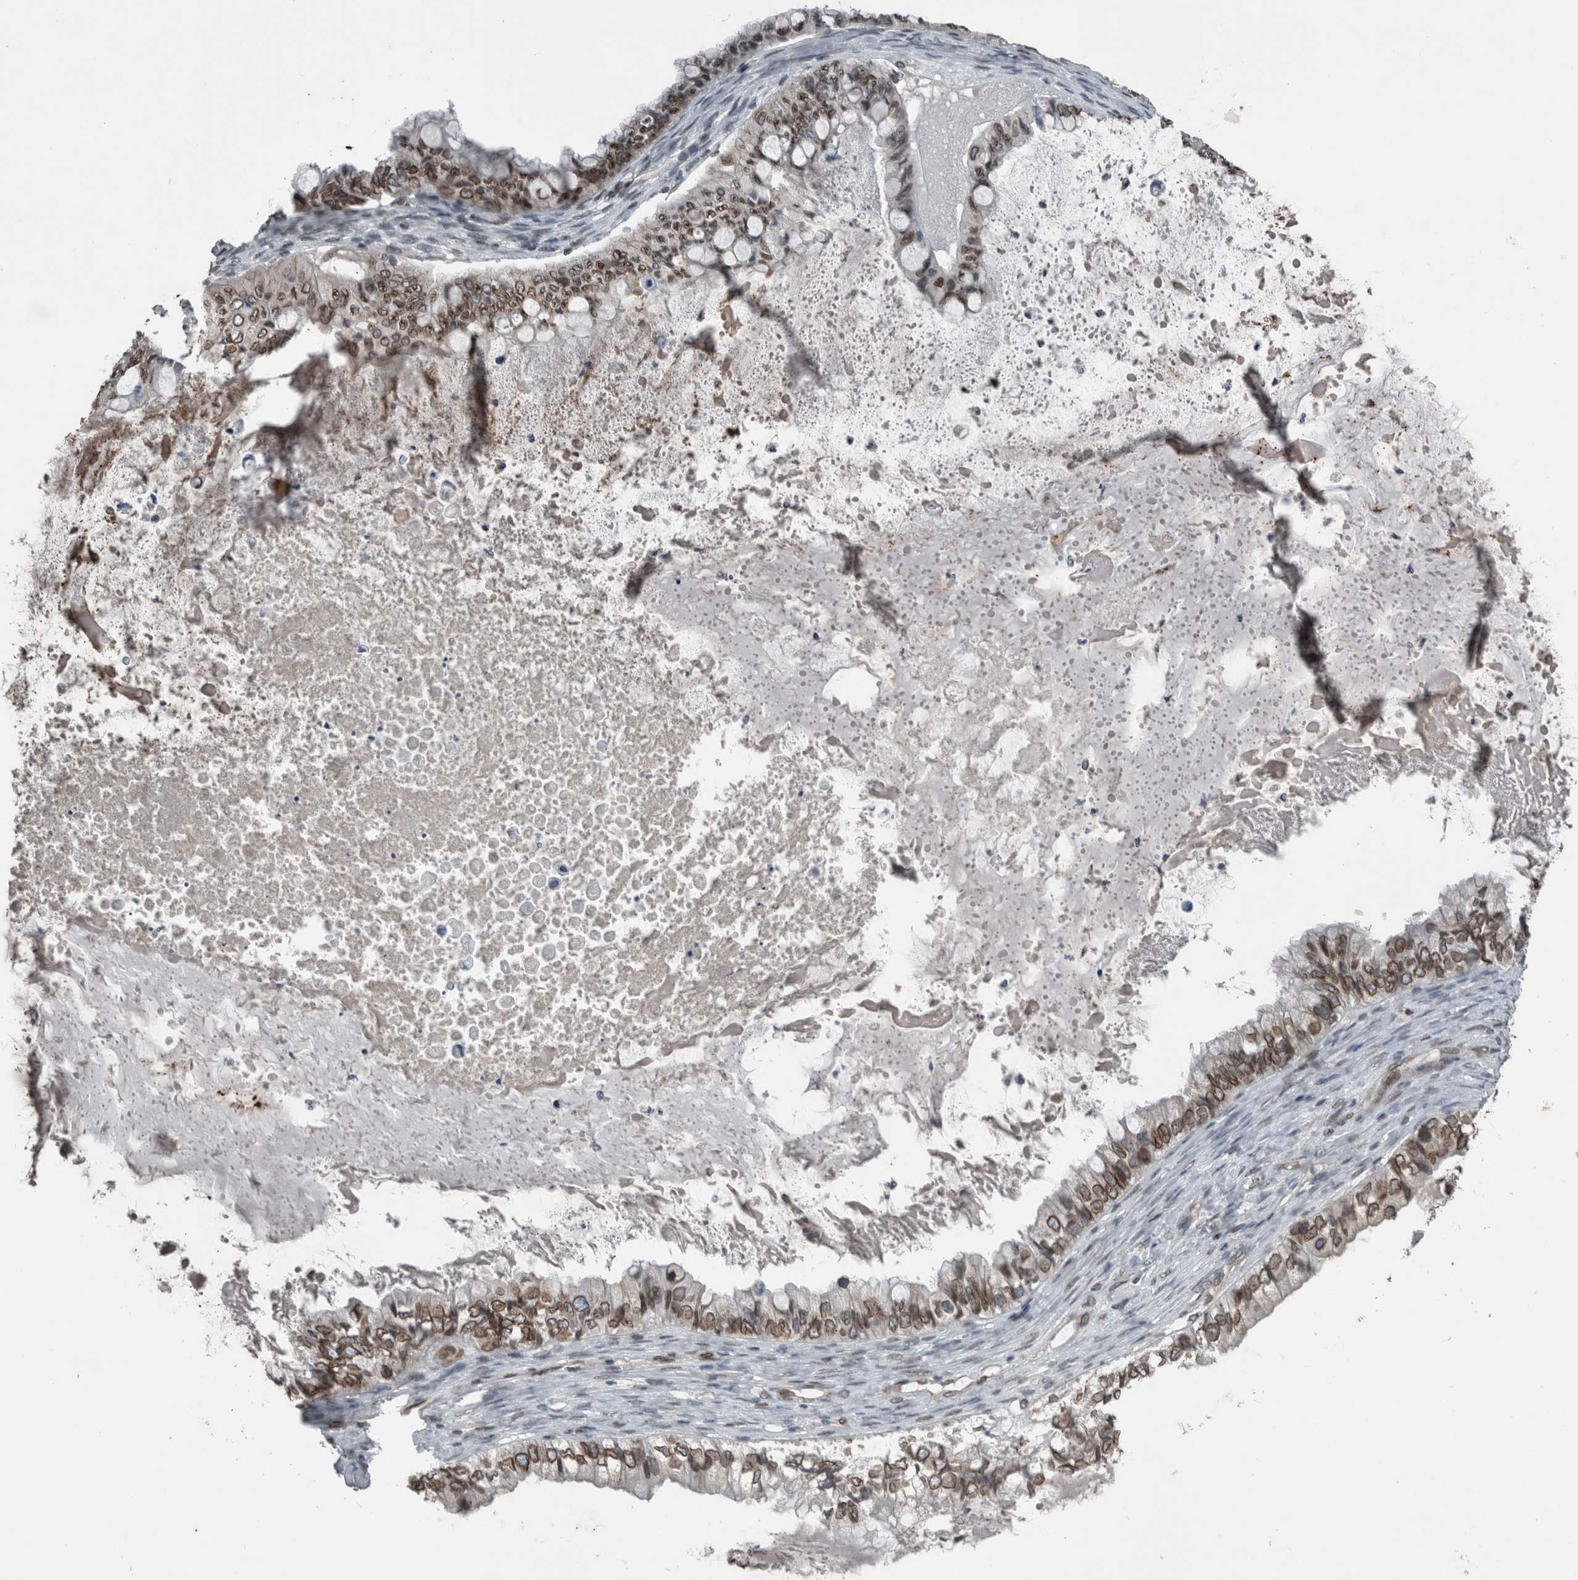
{"staining": {"intensity": "moderate", "quantity": ">75%", "location": "cytoplasmic/membranous,nuclear"}, "tissue": "ovarian cancer", "cell_type": "Tumor cells", "image_type": "cancer", "snomed": [{"axis": "morphology", "description": "Cystadenocarcinoma, mucinous, NOS"}, {"axis": "topography", "description": "Ovary"}], "caption": "Brown immunohistochemical staining in human ovarian cancer (mucinous cystadenocarcinoma) exhibits moderate cytoplasmic/membranous and nuclear staining in approximately >75% of tumor cells.", "gene": "RANBP2", "patient": {"sex": "female", "age": 80}}